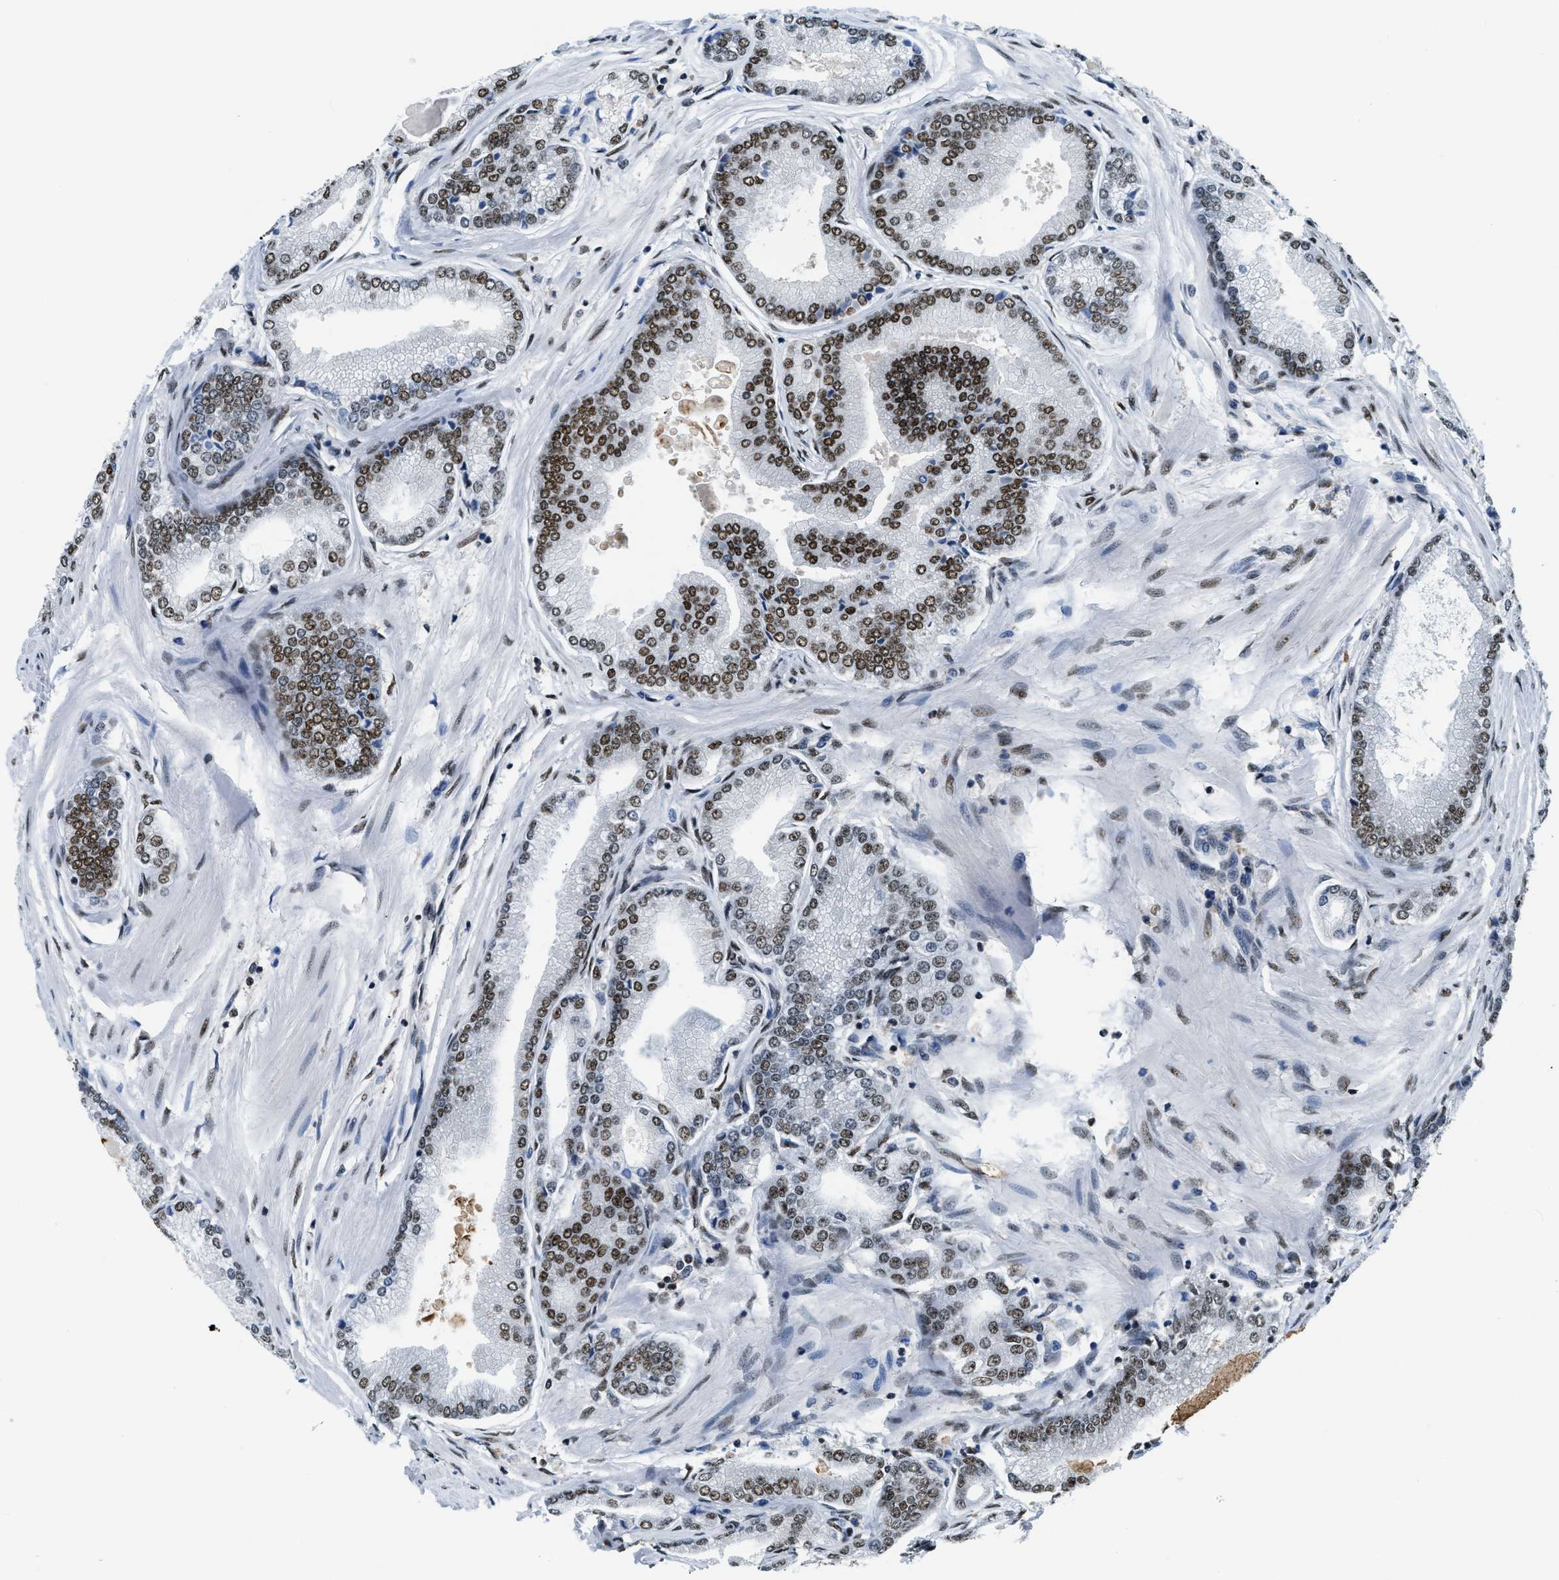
{"staining": {"intensity": "moderate", "quantity": "25%-75%", "location": "nuclear"}, "tissue": "prostate cancer", "cell_type": "Tumor cells", "image_type": "cancer", "snomed": [{"axis": "morphology", "description": "Adenocarcinoma, High grade"}, {"axis": "topography", "description": "Prostate"}], "caption": "Human prostate cancer (adenocarcinoma (high-grade)) stained with a brown dye demonstrates moderate nuclear positive staining in about 25%-75% of tumor cells.", "gene": "NUMA1", "patient": {"sex": "male", "age": 61}}